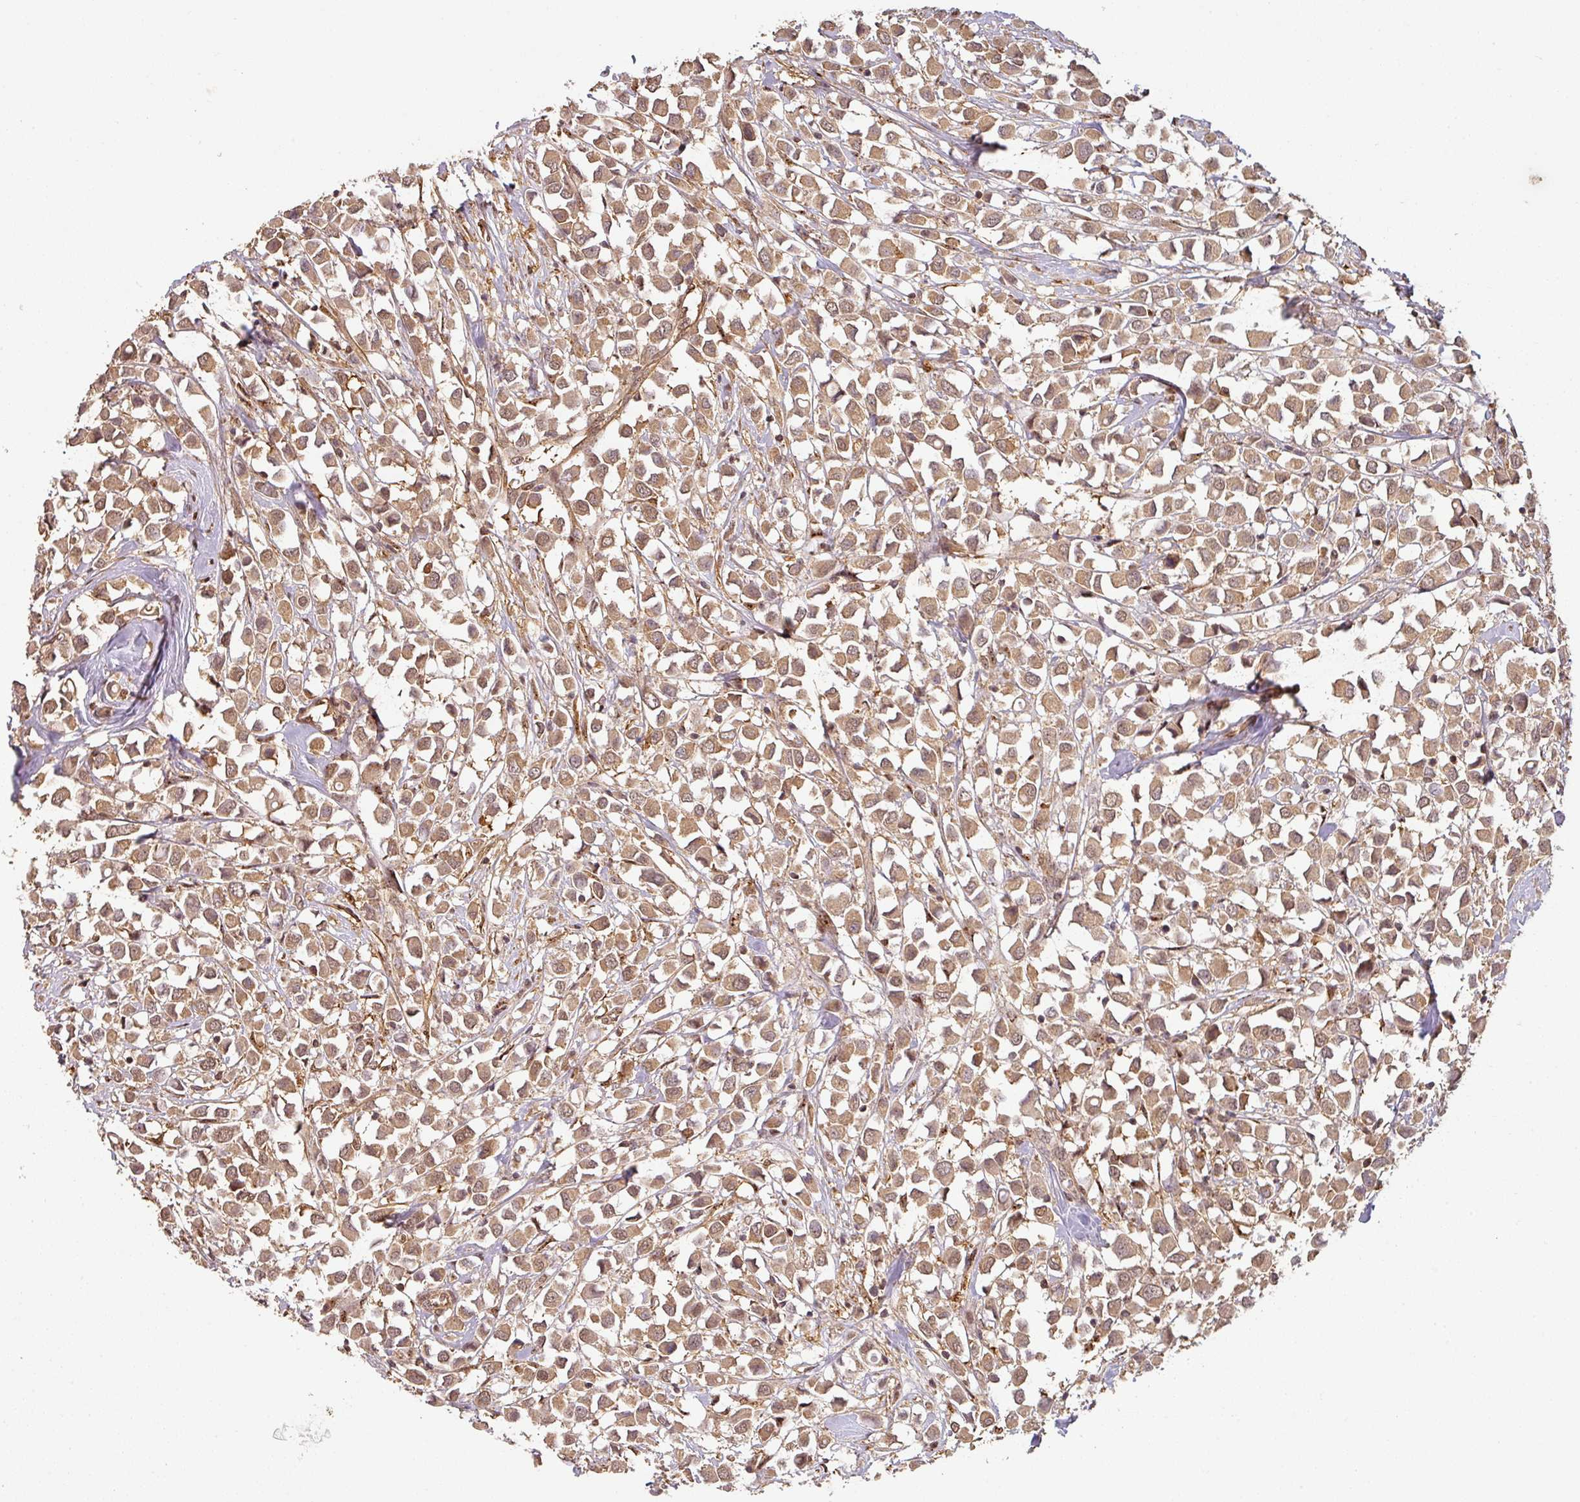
{"staining": {"intensity": "moderate", "quantity": ">75%", "location": "cytoplasmic/membranous,nuclear"}, "tissue": "breast cancer", "cell_type": "Tumor cells", "image_type": "cancer", "snomed": [{"axis": "morphology", "description": "Duct carcinoma"}, {"axis": "topography", "description": "Breast"}], "caption": "Breast intraductal carcinoma stained with DAB immunohistochemistry demonstrates medium levels of moderate cytoplasmic/membranous and nuclear staining in about >75% of tumor cells. Nuclei are stained in blue.", "gene": "ZNF322", "patient": {"sex": "female", "age": 61}}